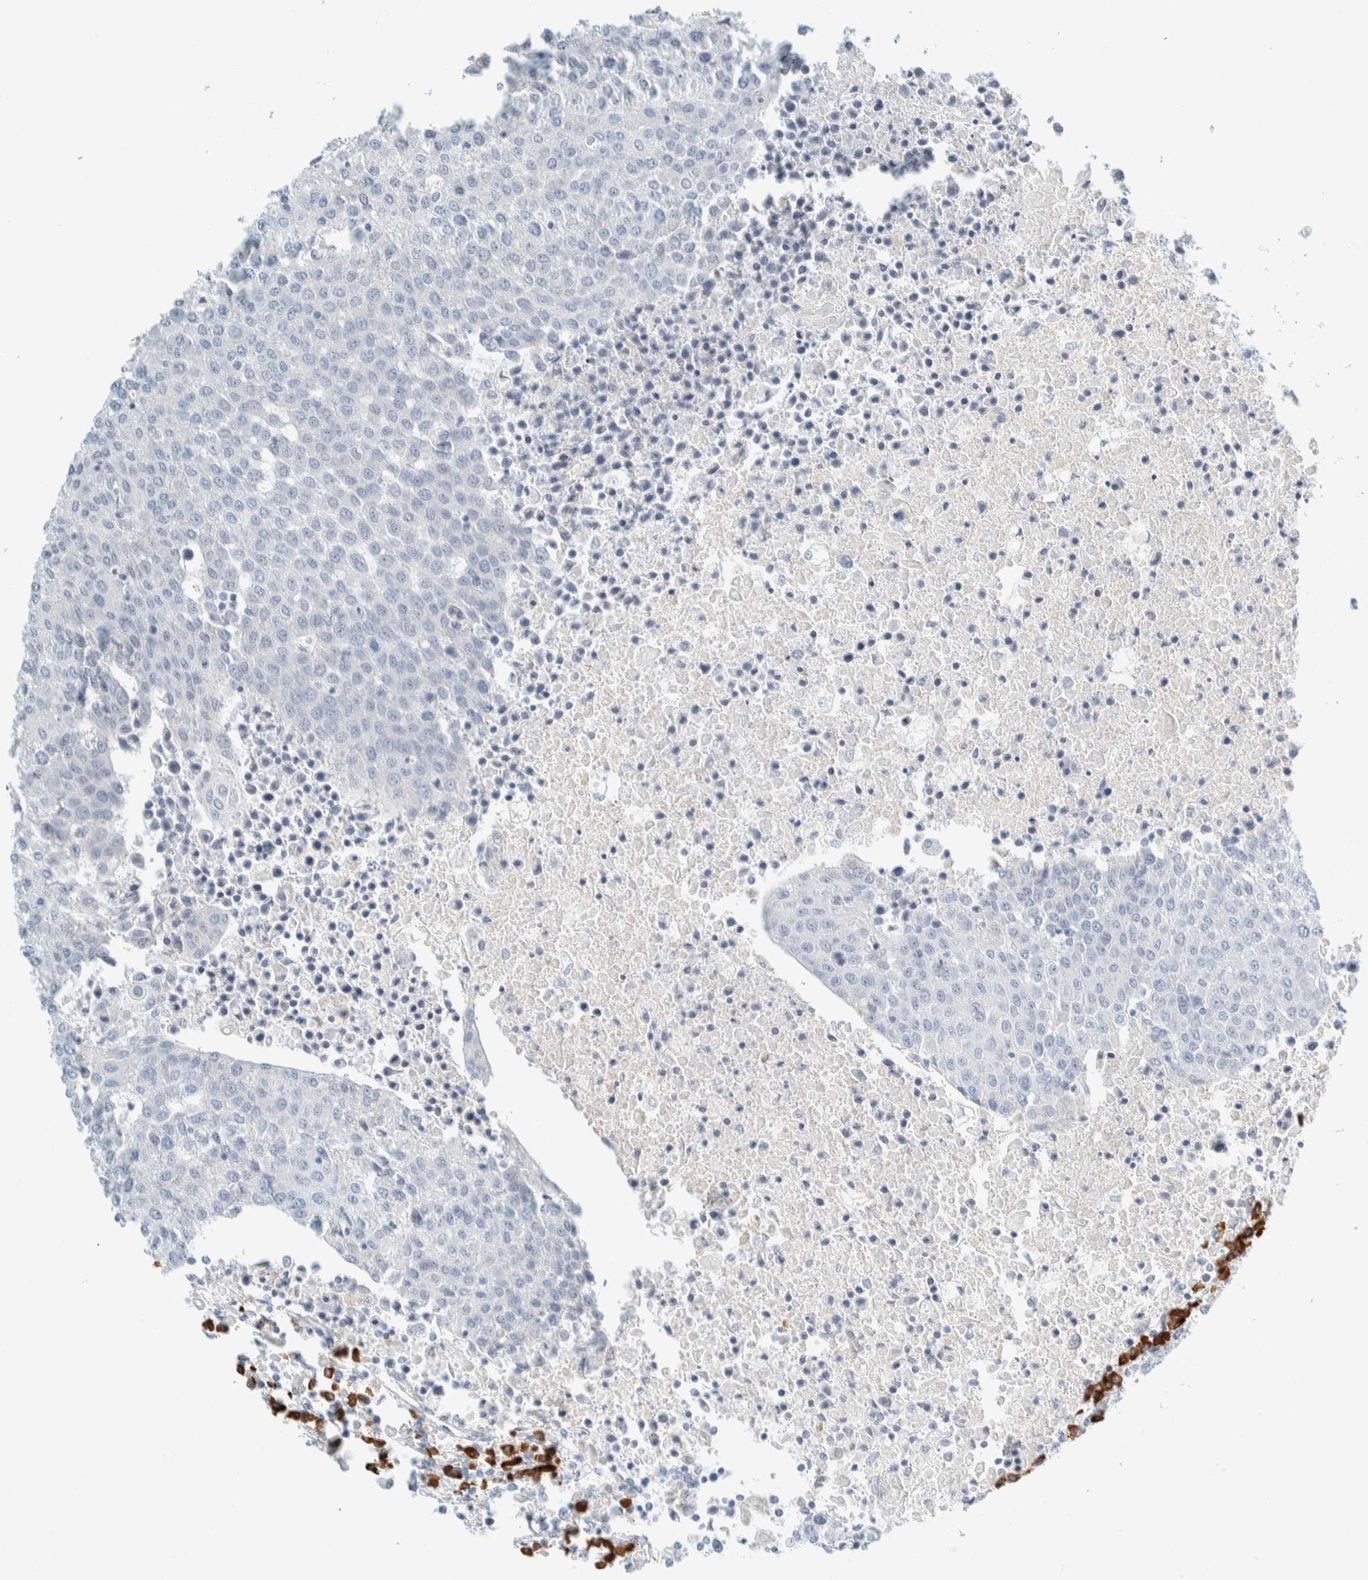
{"staining": {"intensity": "negative", "quantity": "none", "location": "none"}, "tissue": "urothelial cancer", "cell_type": "Tumor cells", "image_type": "cancer", "snomed": [{"axis": "morphology", "description": "Urothelial carcinoma, High grade"}, {"axis": "topography", "description": "Urinary bladder"}], "caption": "Image shows no significant protein positivity in tumor cells of urothelial cancer. (DAB IHC, high magnification).", "gene": "ARHGAP27", "patient": {"sex": "female", "age": 85}}